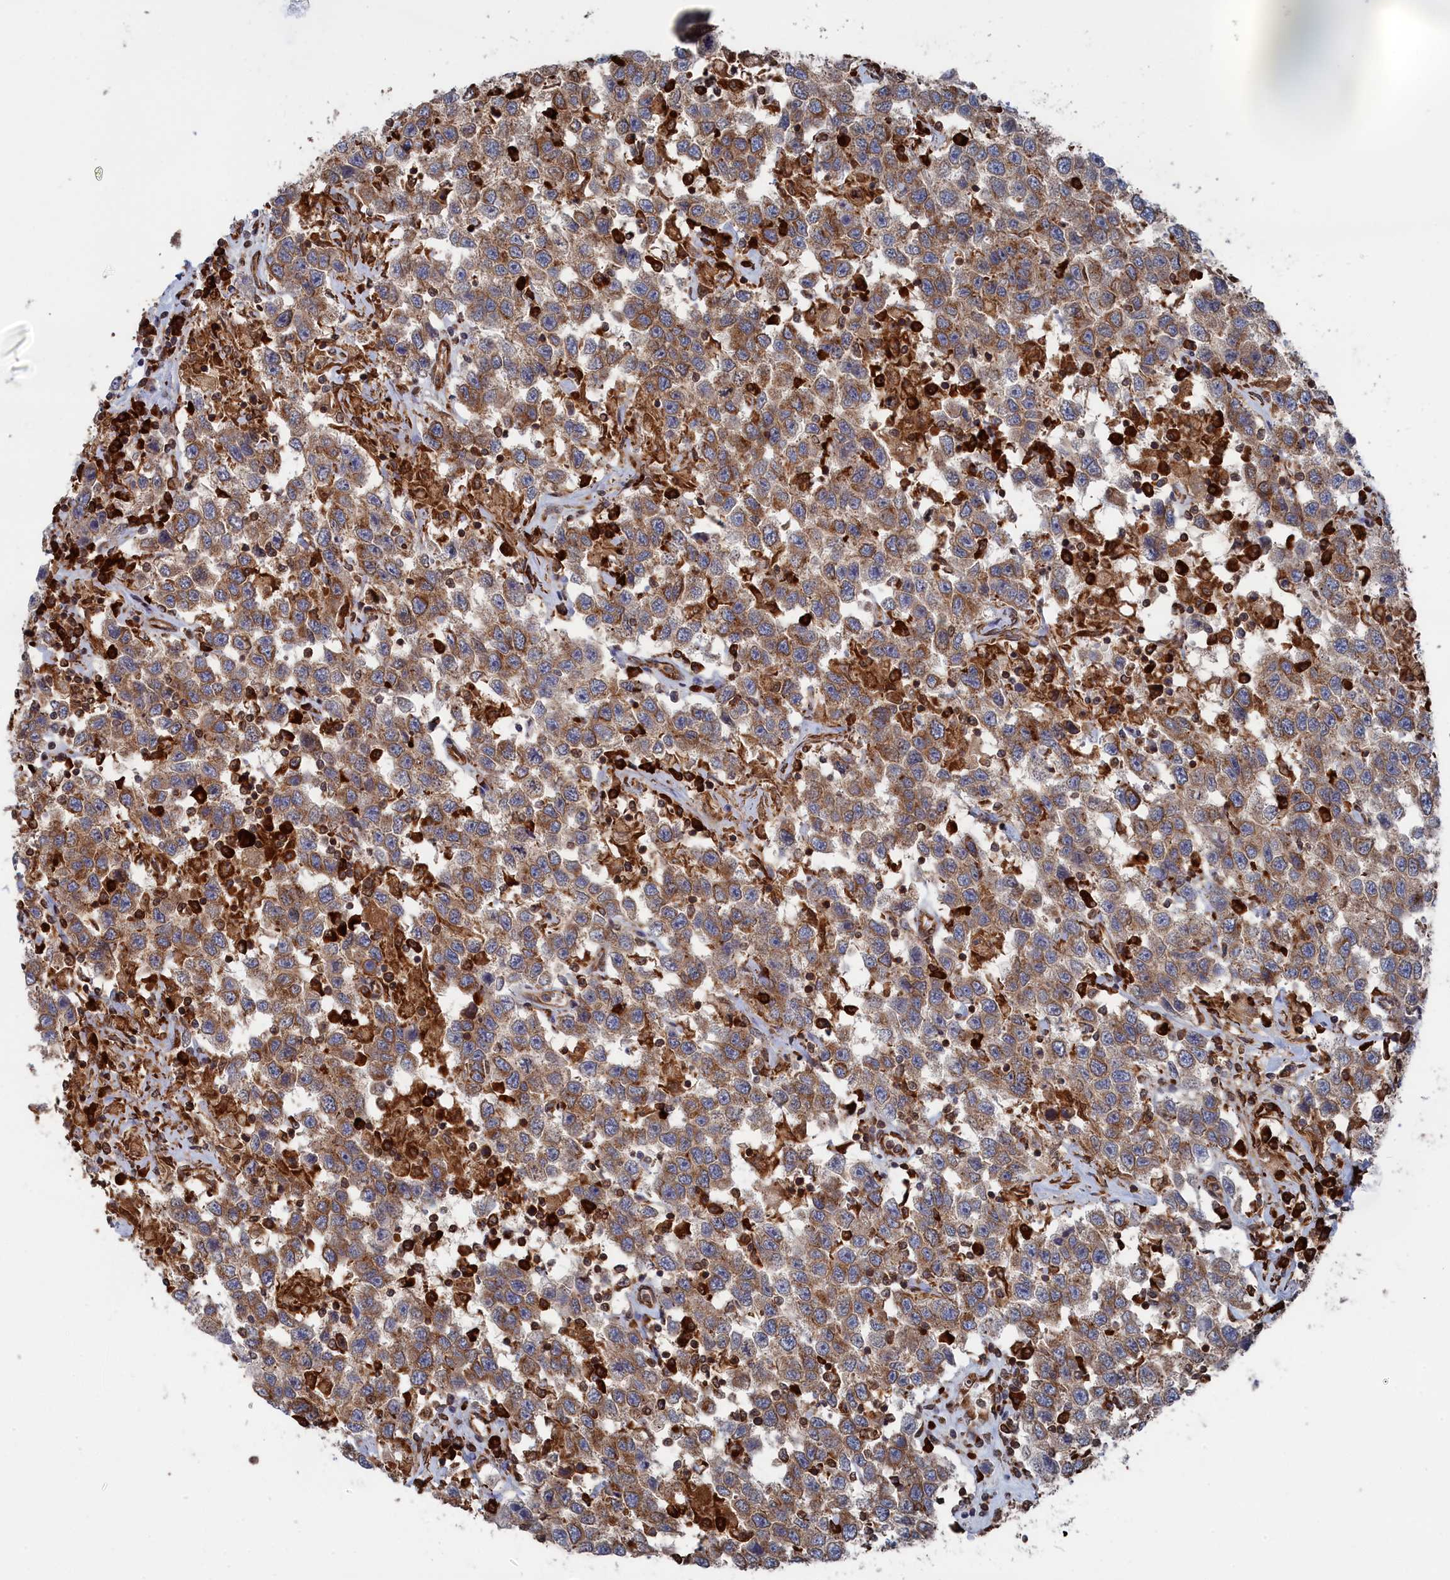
{"staining": {"intensity": "moderate", "quantity": ">75%", "location": "cytoplasmic/membranous"}, "tissue": "testis cancer", "cell_type": "Tumor cells", "image_type": "cancer", "snomed": [{"axis": "morphology", "description": "Seminoma, NOS"}, {"axis": "topography", "description": "Testis"}], "caption": "High-magnification brightfield microscopy of testis seminoma stained with DAB (brown) and counterstained with hematoxylin (blue). tumor cells exhibit moderate cytoplasmic/membranous positivity is present in about>75% of cells.", "gene": "BPIFB6", "patient": {"sex": "male", "age": 41}}